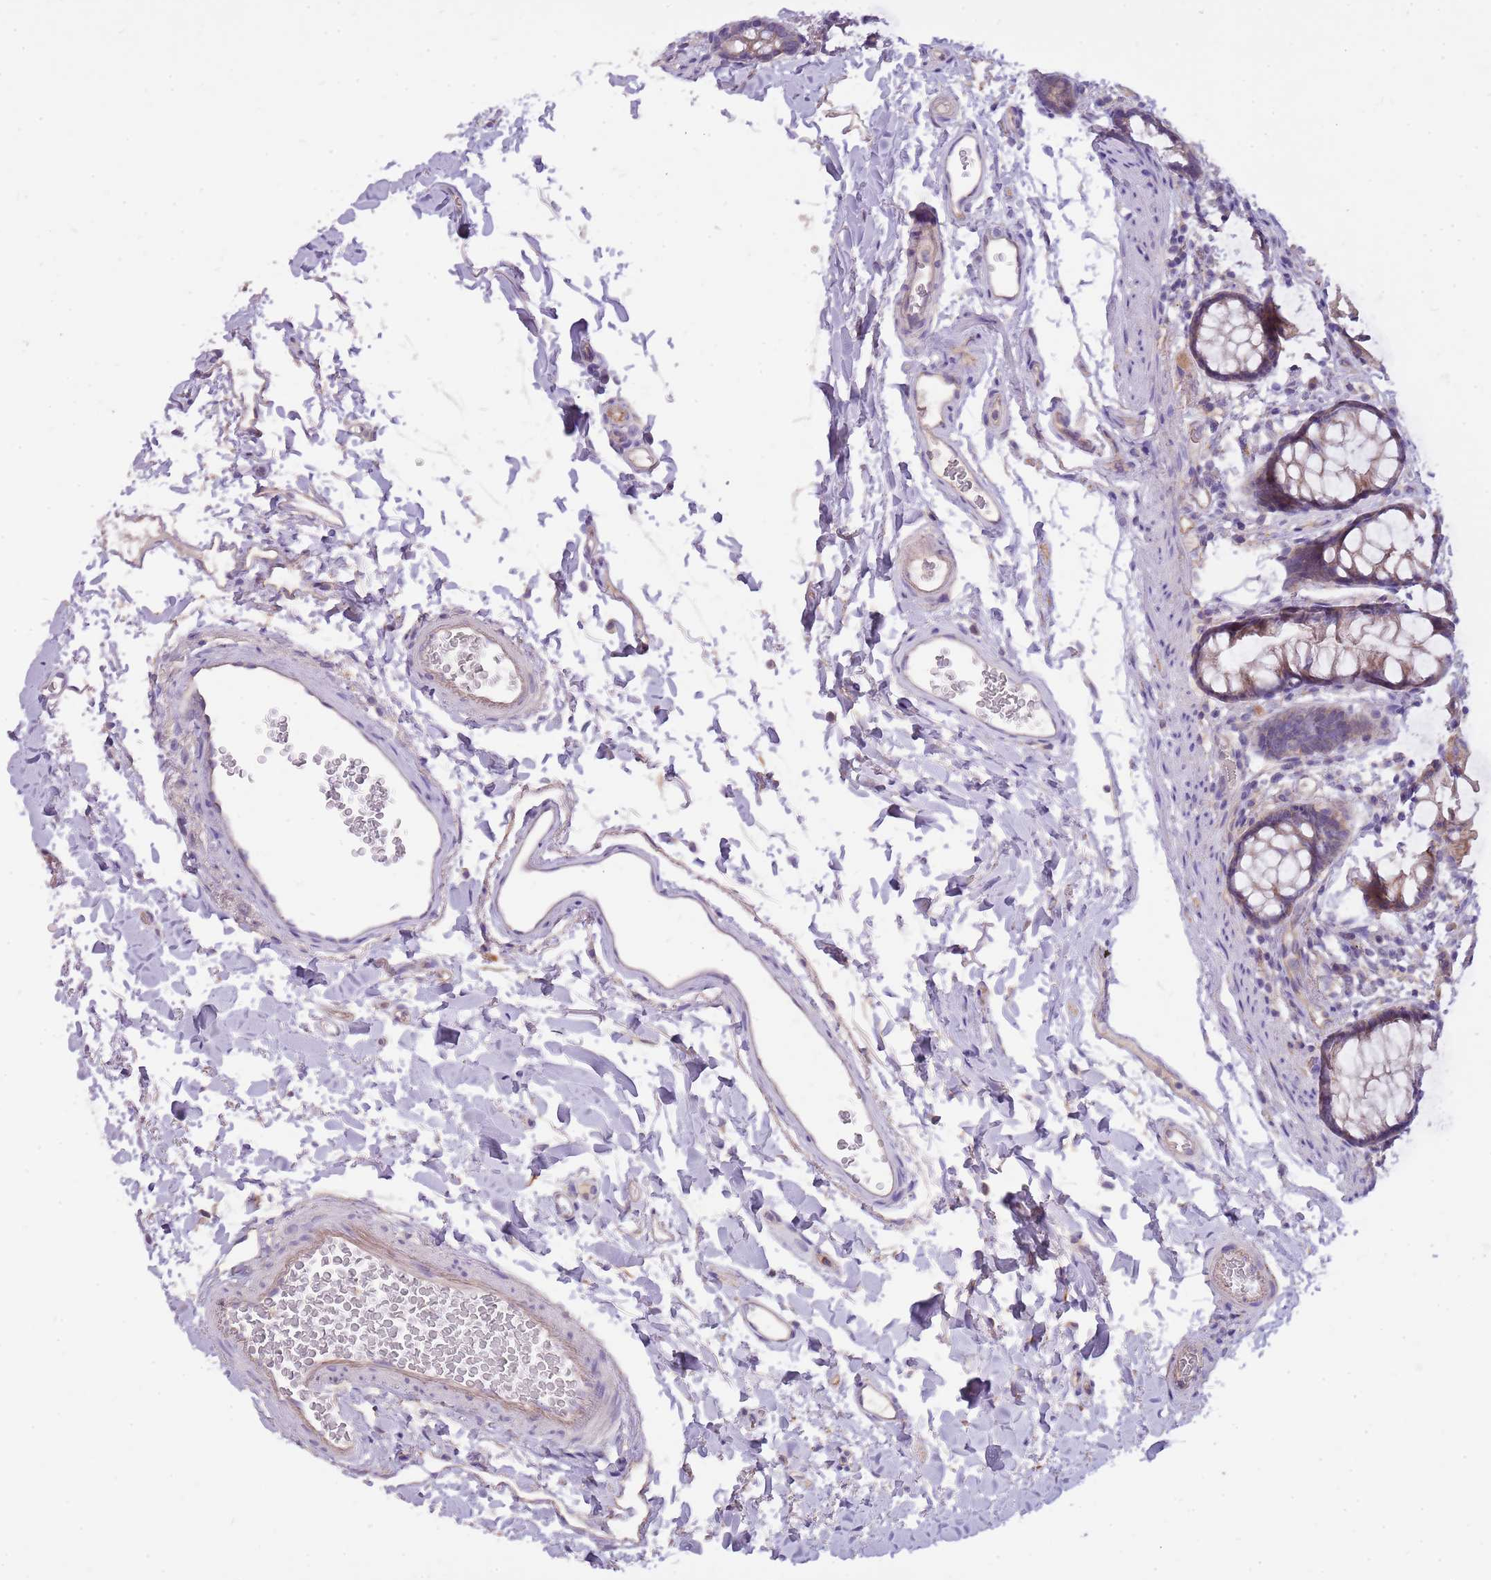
{"staining": {"intensity": "weak", "quantity": ">75%", "location": "cytoplasmic/membranous"}, "tissue": "rectum", "cell_type": "Glandular cells", "image_type": "normal", "snomed": [{"axis": "morphology", "description": "Normal tissue, NOS"}, {"axis": "topography", "description": "Rectum"}], "caption": "An image showing weak cytoplasmic/membranous expression in about >75% of glandular cells in unremarkable rectum, as visualized by brown immunohistochemical staining.", "gene": "NTN4", "patient": {"sex": "female", "age": 65}}